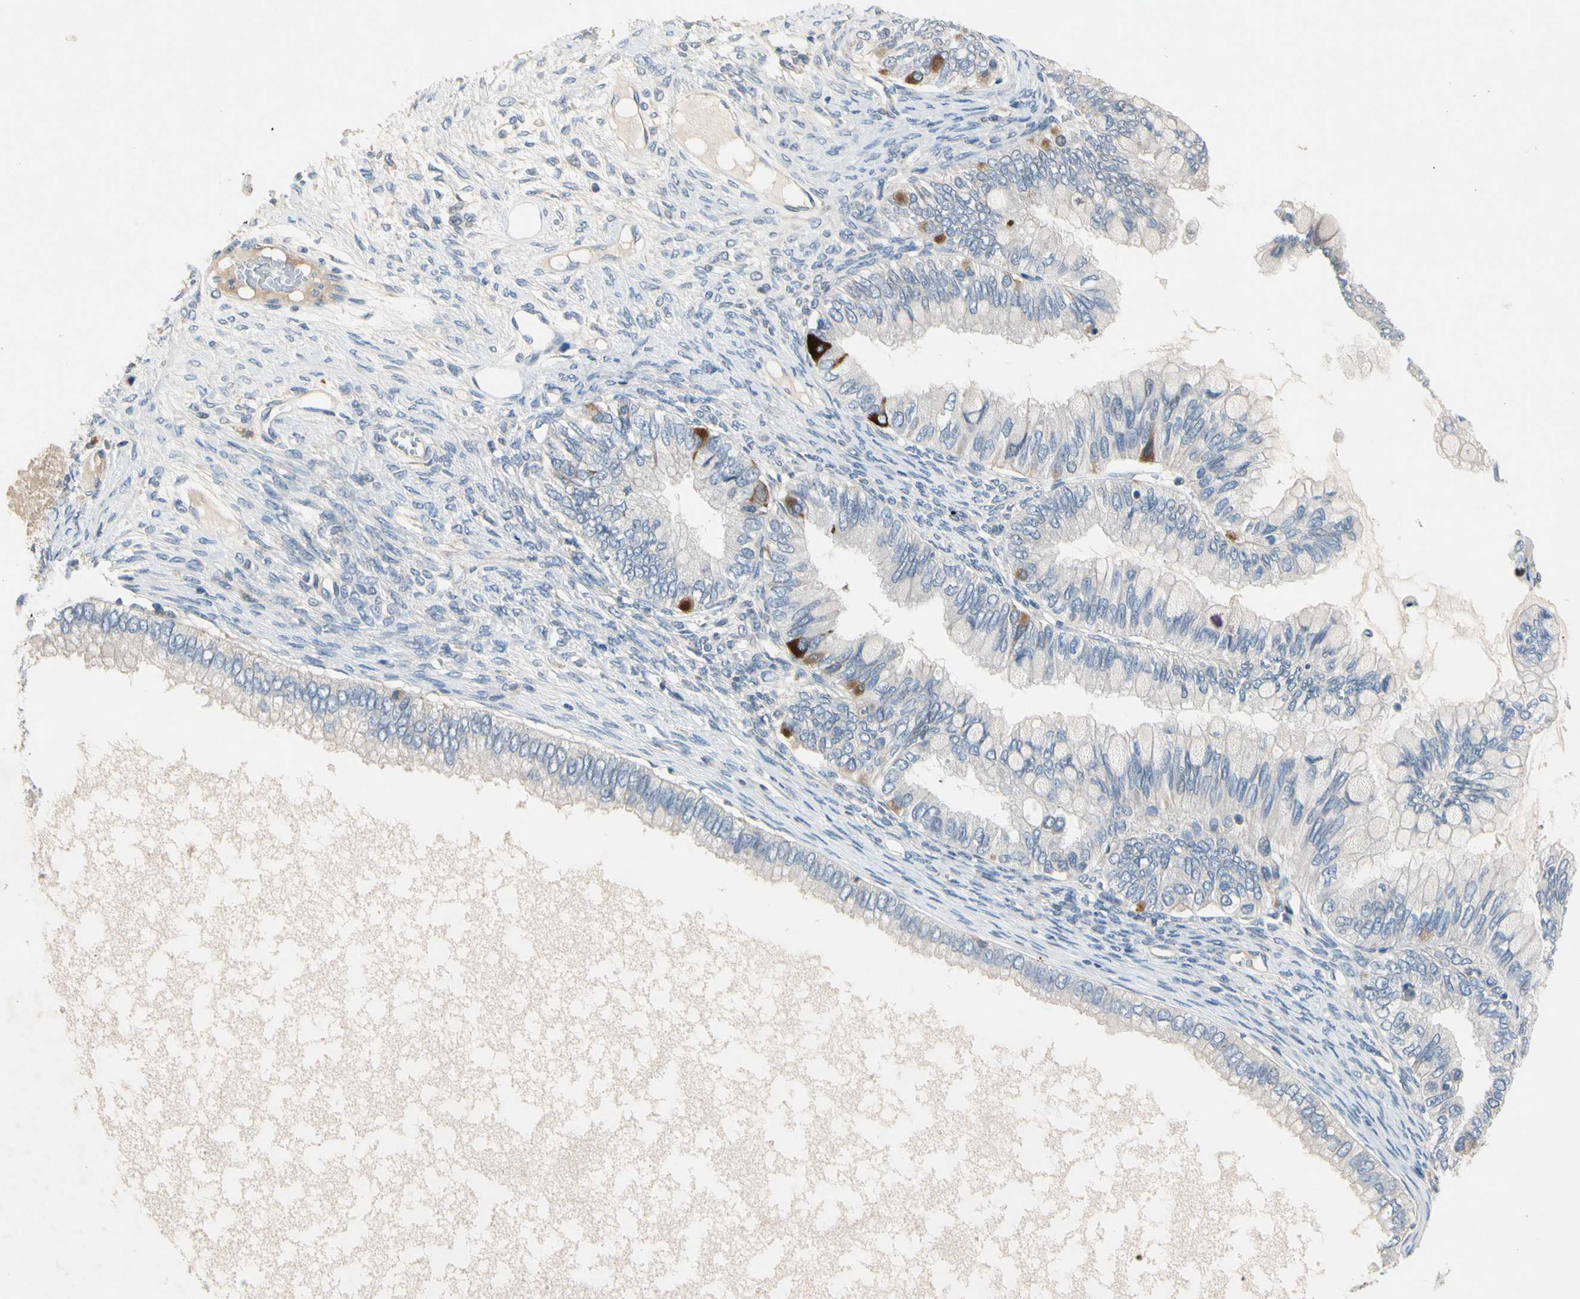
{"staining": {"intensity": "strong", "quantity": "<25%", "location": "cytoplasmic/membranous"}, "tissue": "ovarian cancer", "cell_type": "Tumor cells", "image_type": "cancer", "snomed": [{"axis": "morphology", "description": "Cystadenocarcinoma, mucinous, NOS"}, {"axis": "topography", "description": "Ovary"}], "caption": "About <25% of tumor cells in mucinous cystadenocarcinoma (ovarian) display strong cytoplasmic/membranous protein positivity as visualized by brown immunohistochemical staining.", "gene": "GAS6", "patient": {"sex": "female", "age": 80}}